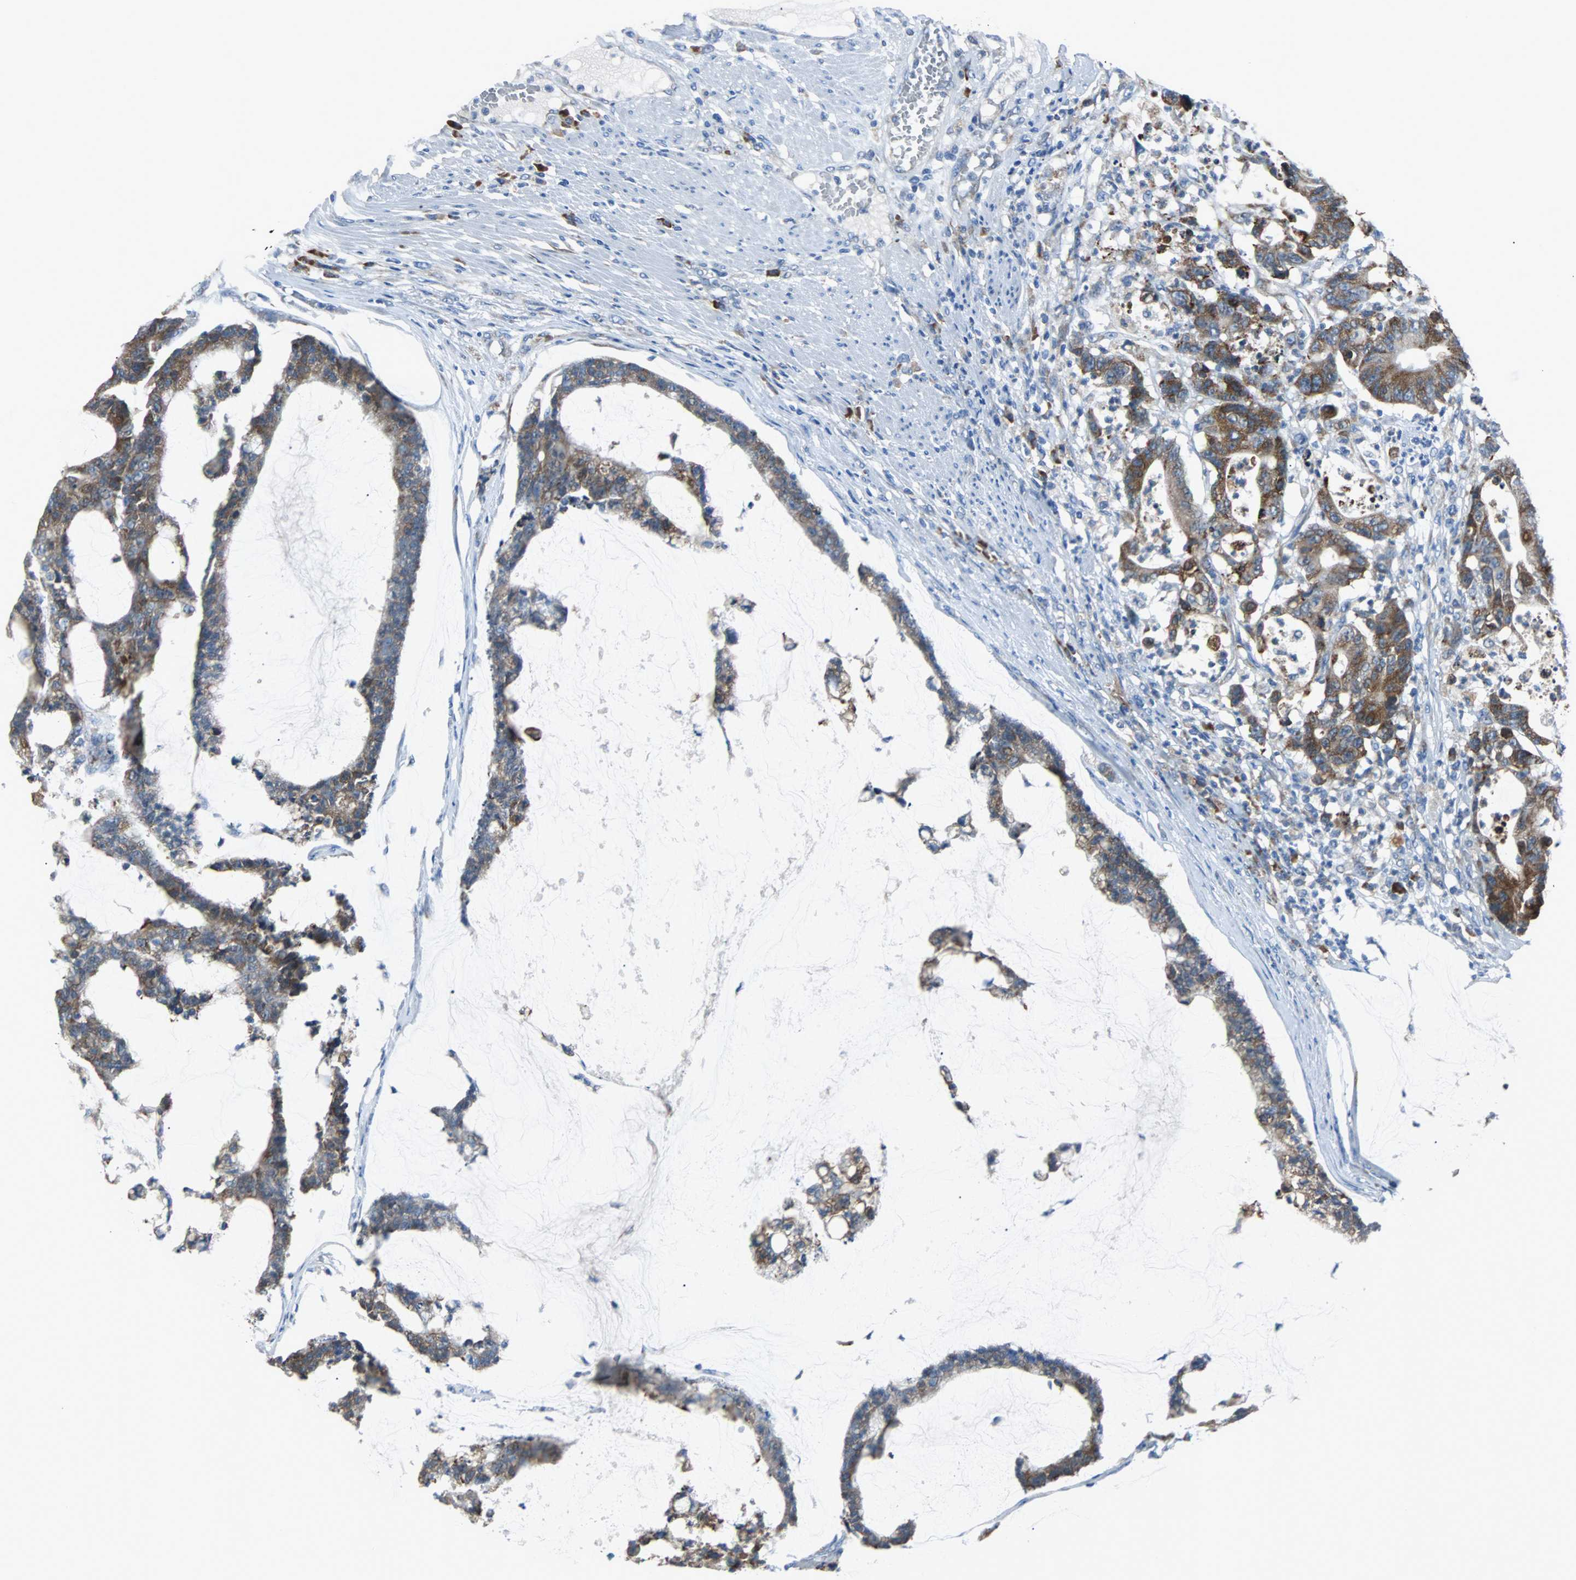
{"staining": {"intensity": "moderate", "quantity": ">75%", "location": "cytoplasmic/membranous"}, "tissue": "colorectal cancer", "cell_type": "Tumor cells", "image_type": "cancer", "snomed": [{"axis": "morphology", "description": "Adenocarcinoma, NOS"}, {"axis": "topography", "description": "Colon"}], "caption": "Human adenocarcinoma (colorectal) stained with a protein marker shows moderate staining in tumor cells.", "gene": "PDIA4", "patient": {"sex": "female", "age": 84}}